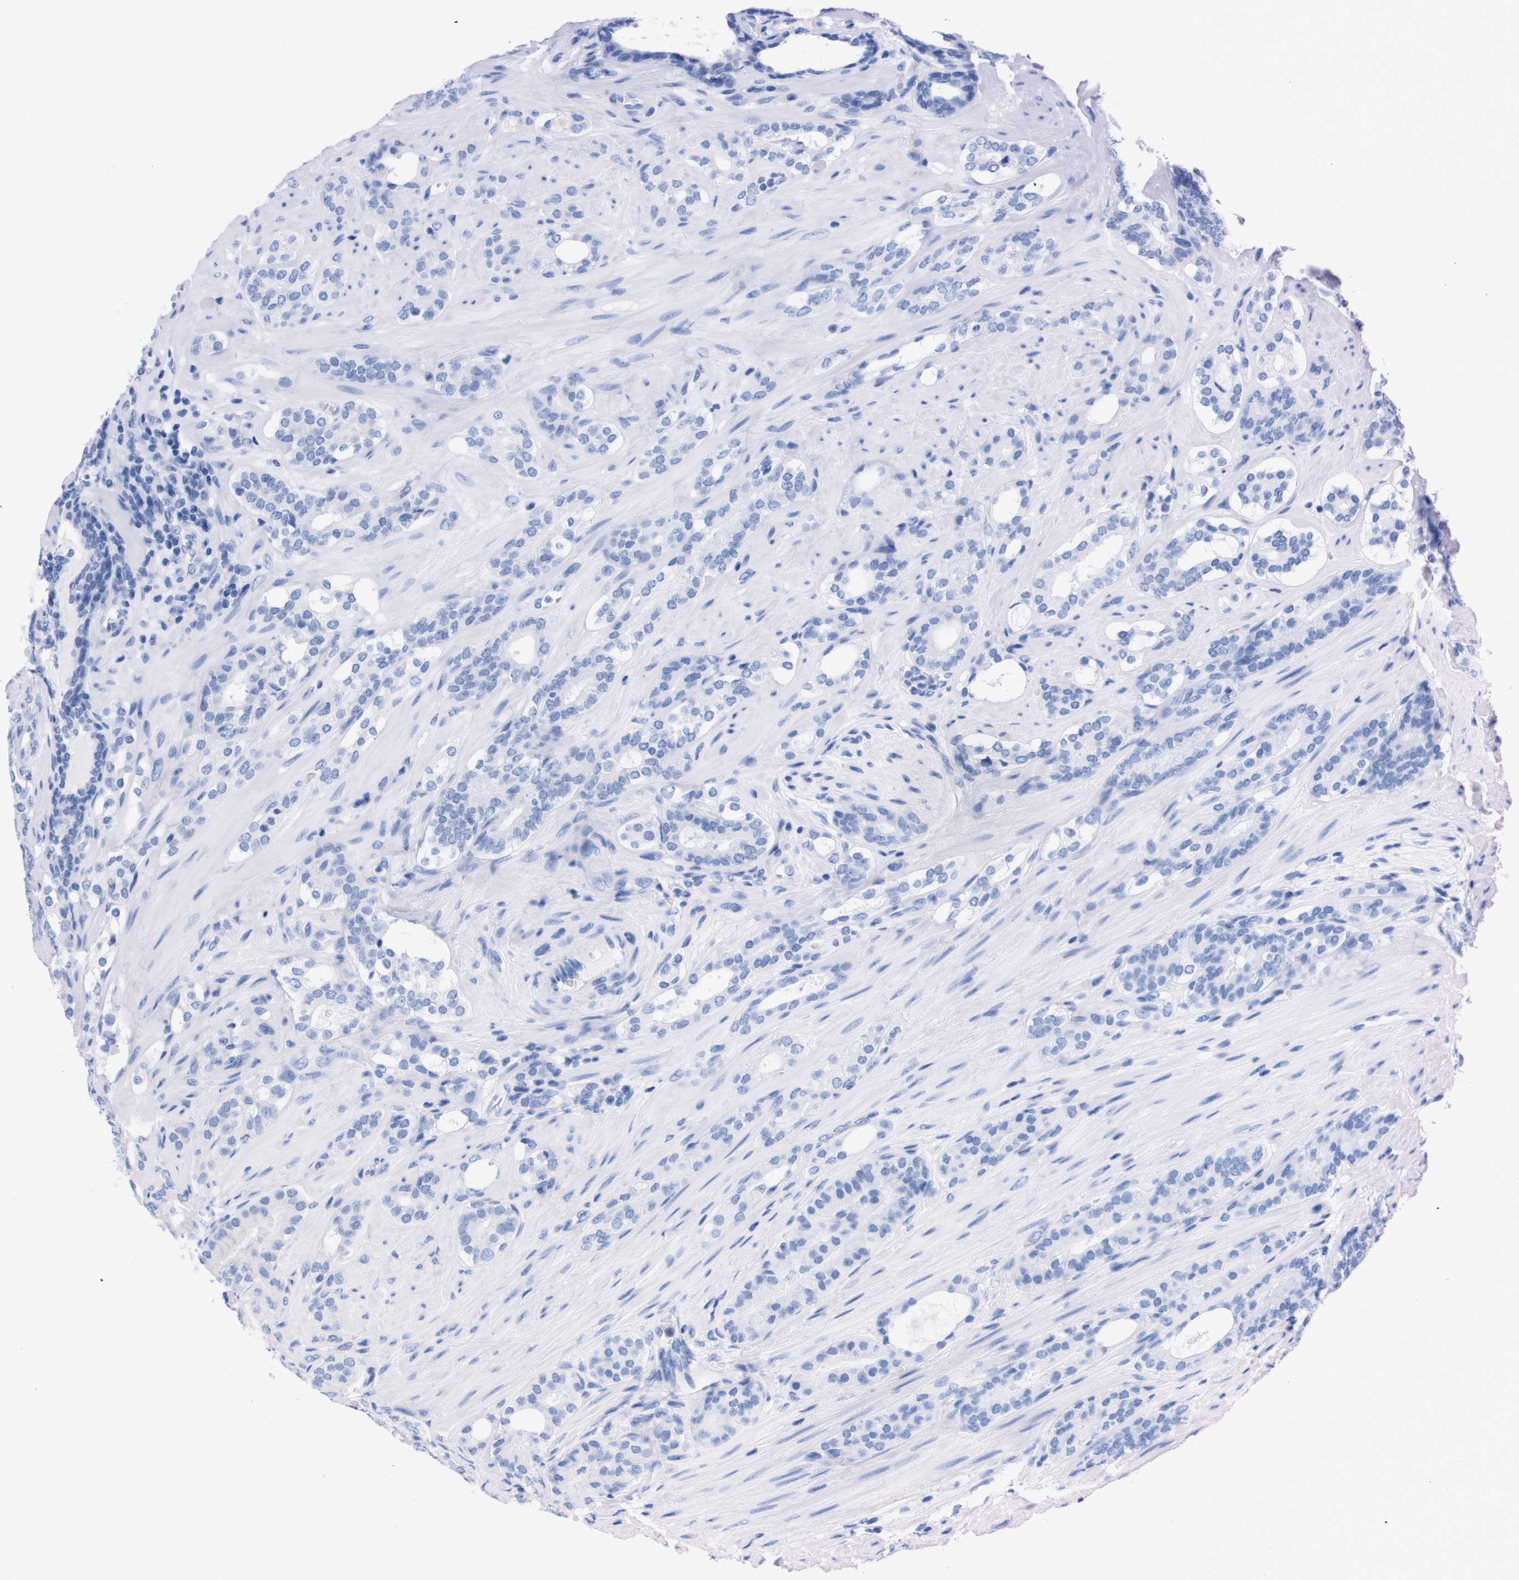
{"staining": {"intensity": "negative", "quantity": "none", "location": "none"}, "tissue": "prostate cancer", "cell_type": "Tumor cells", "image_type": "cancer", "snomed": [{"axis": "morphology", "description": "Adenocarcinoma, Low grade"}, {"axis": "topography", "description": "Prostate"}], "caption": "Protein analysis of prostate low-grade adenocarcinoma reveals no significant expression in tumor cells.", "gene": "TMEM243", "patient": {"sex": "male", "age": 63}}